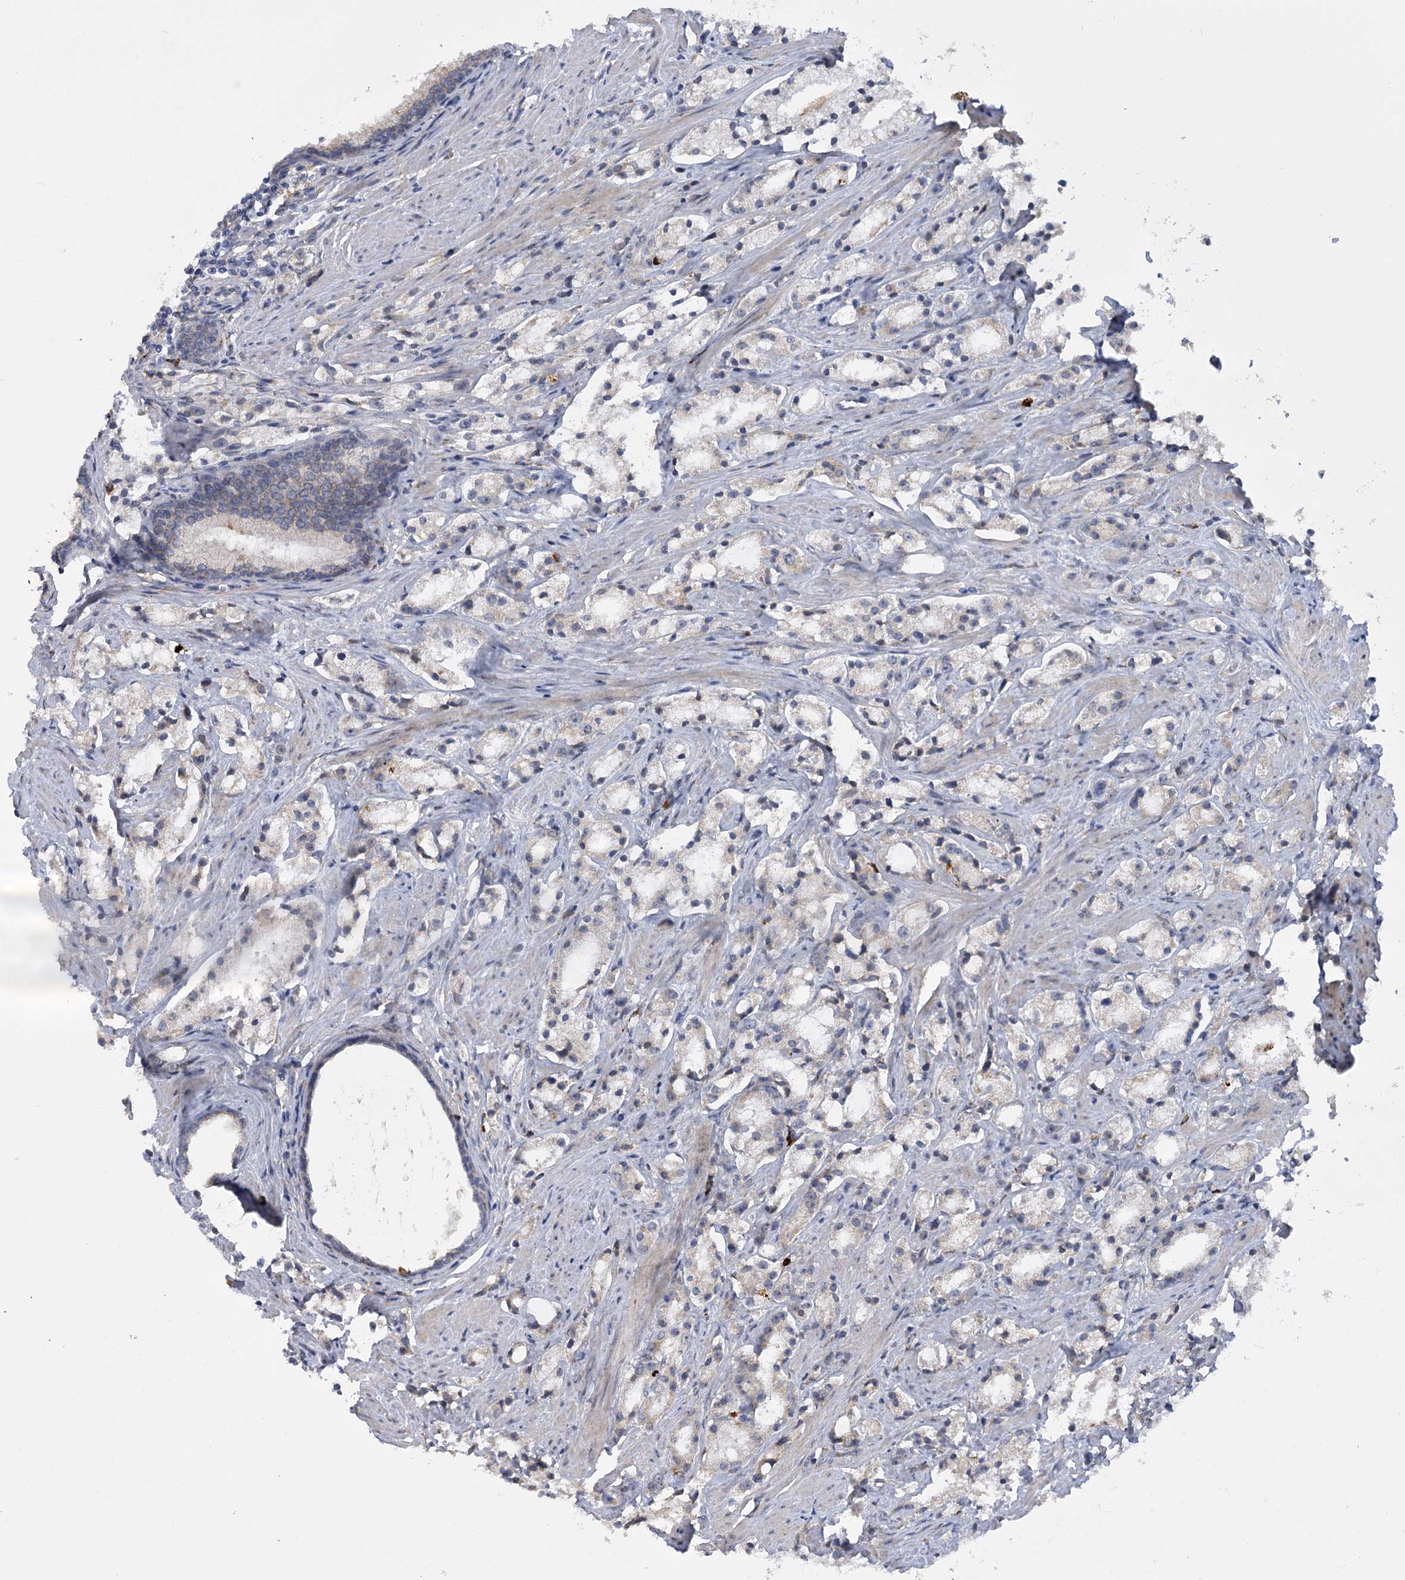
{"staining": {"intensity": "weak", "quantity": "<25%", "location": "cytoplasmic/membranous"}, "tissue": "prostate cancer", "cell_type": "Tumor cells", "image_type": "cancer", "snomed": [{"axis": "morphology", "description": "Adenocarcinoma, High grade"}, {"axis": "topography", "description": "Prostate"}], "caption": "DAB immunohistochemical staining of human prostate high-grade adenocarcinoma demonstrates no significant staining in tumor cells. (Stains: DAB immunohistochemistry with hematoxylin counter stain, Microscopy: brightfield microscopy at high magnification).", "gene": "NCKAP5", "patient": {"sex": "male", "age": 66}}